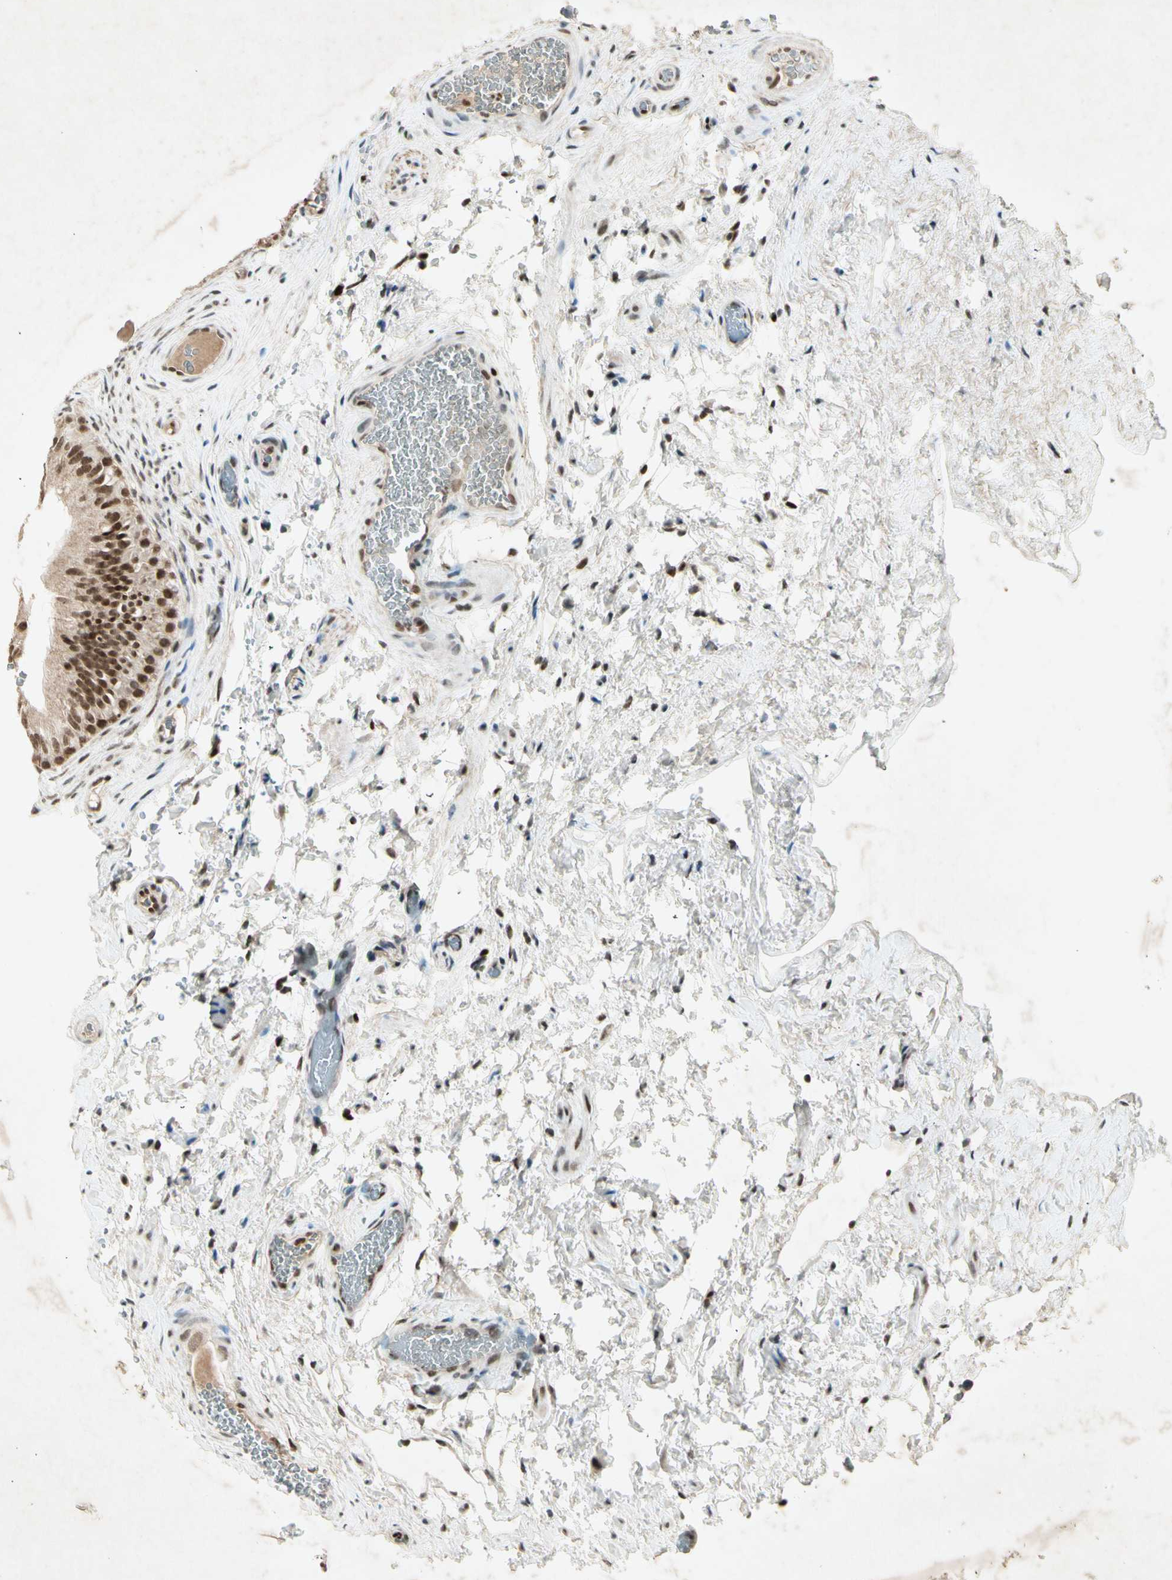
{"staining": {"intensity": "strong", "quantity": ">75%", "location": "nuclear"}, "tissue": "epididymis", "cell_type": "Glandular cells", "image_type": "normal", "snomed": [{"axis": "morphology", "description": "Normal tissue, NOS"}, {"axis": "topography", "description": "Epididymis"}], "caption": "A brown stain highlights strong nuclear staining of a protein in glandular cells of normal epididymis.", "gene": "RNF43", "patient": {"sex": "male", "age": 36}}